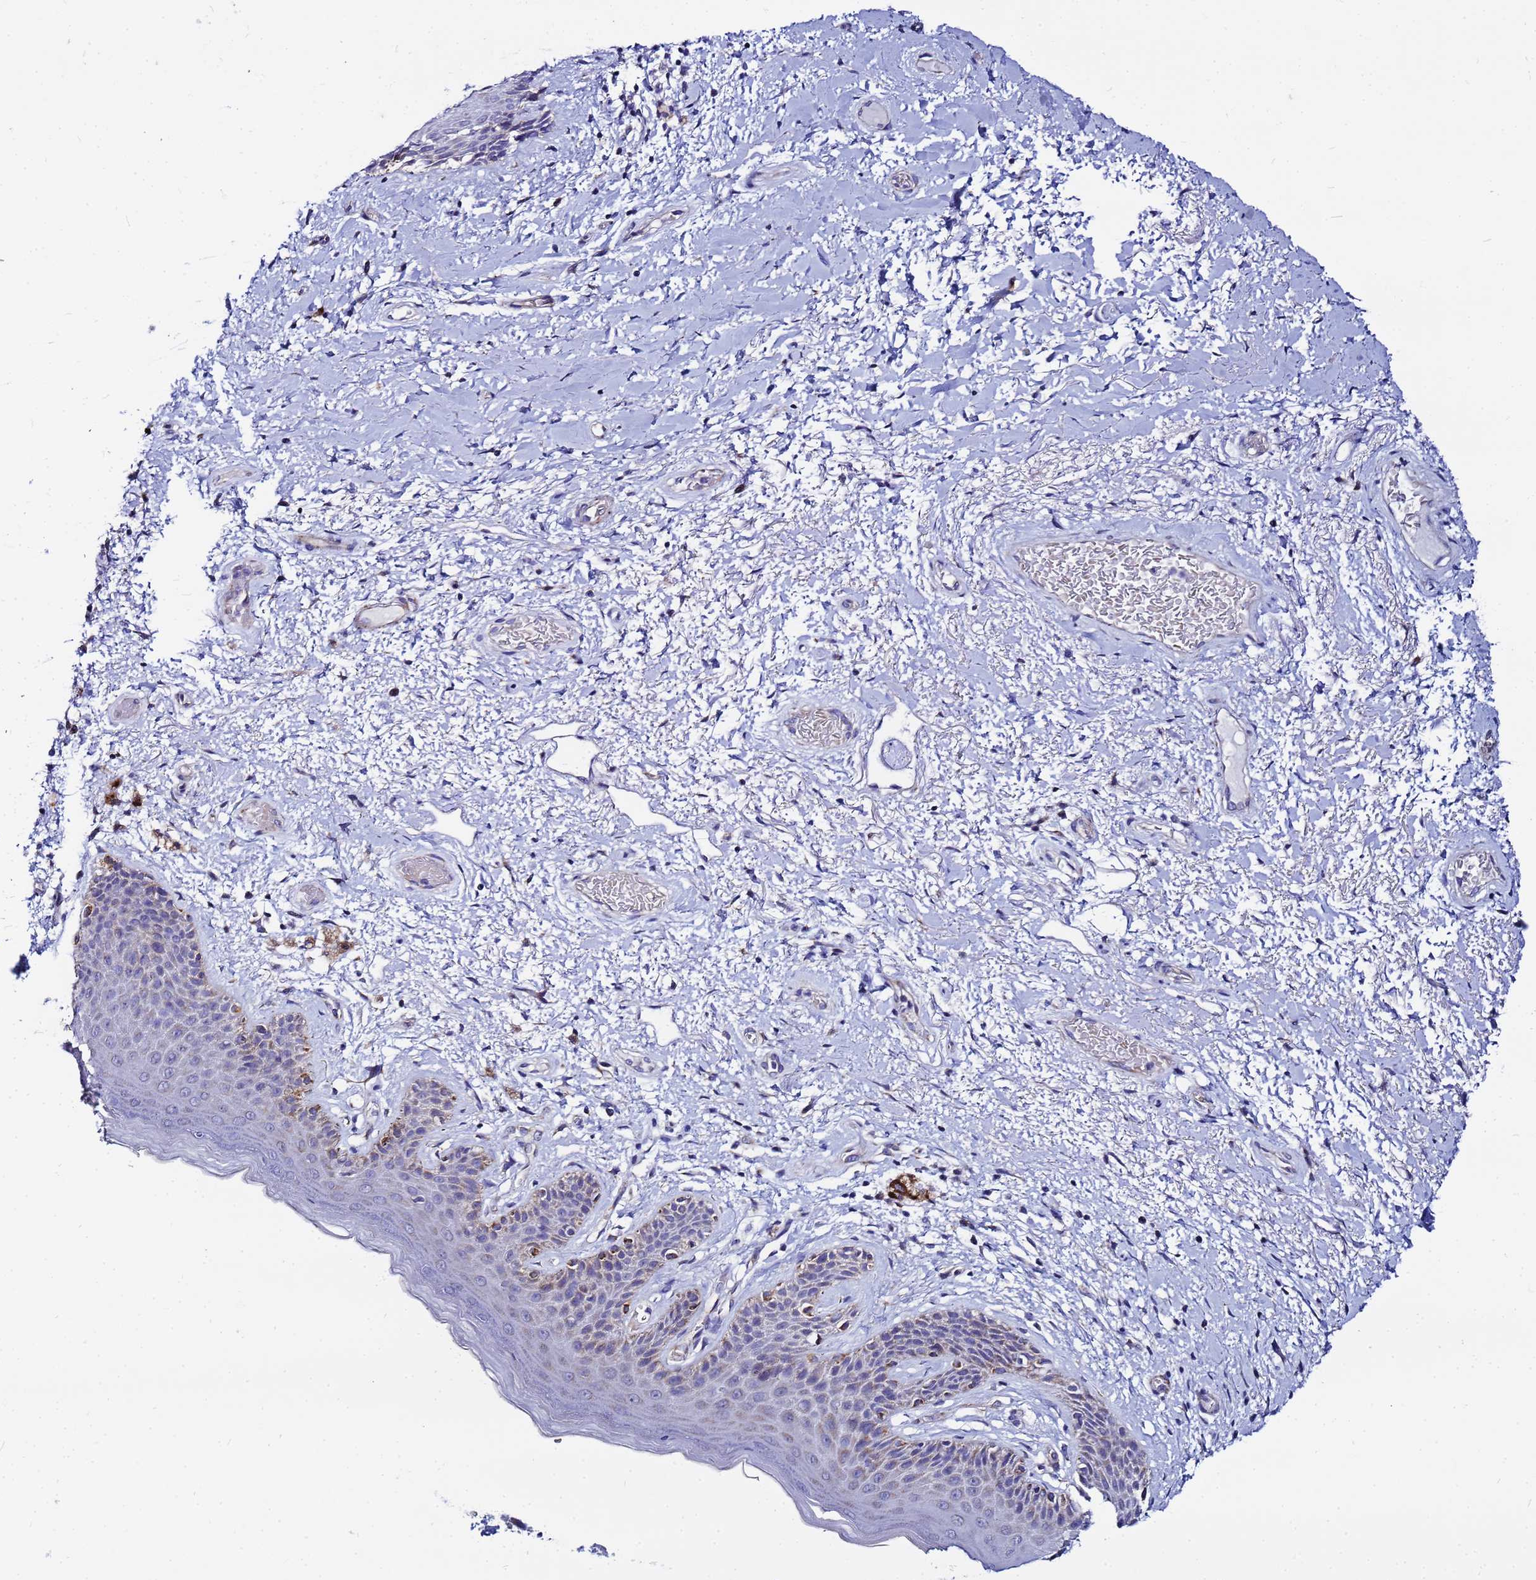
{"staining": {"intensity": "moderate", "quantity": "<25%", "location": "cytoplasmic/membranous"}, "tissue": "skin", "cell_type": "Epidermal cells", "image_type": "normal", "snomed": [{"axis": "morphology", "description": "Normal tissue, NOS"}, {"axis": "topography", "description": "Anal"}], "caption": "Protein analysis of normal skin reveals moderate cytoplasmic/membranous positivity in about <25% of epidermal cells.", "gene": "FAHD2A", "patient": {"sex": "female", "age": 46}}